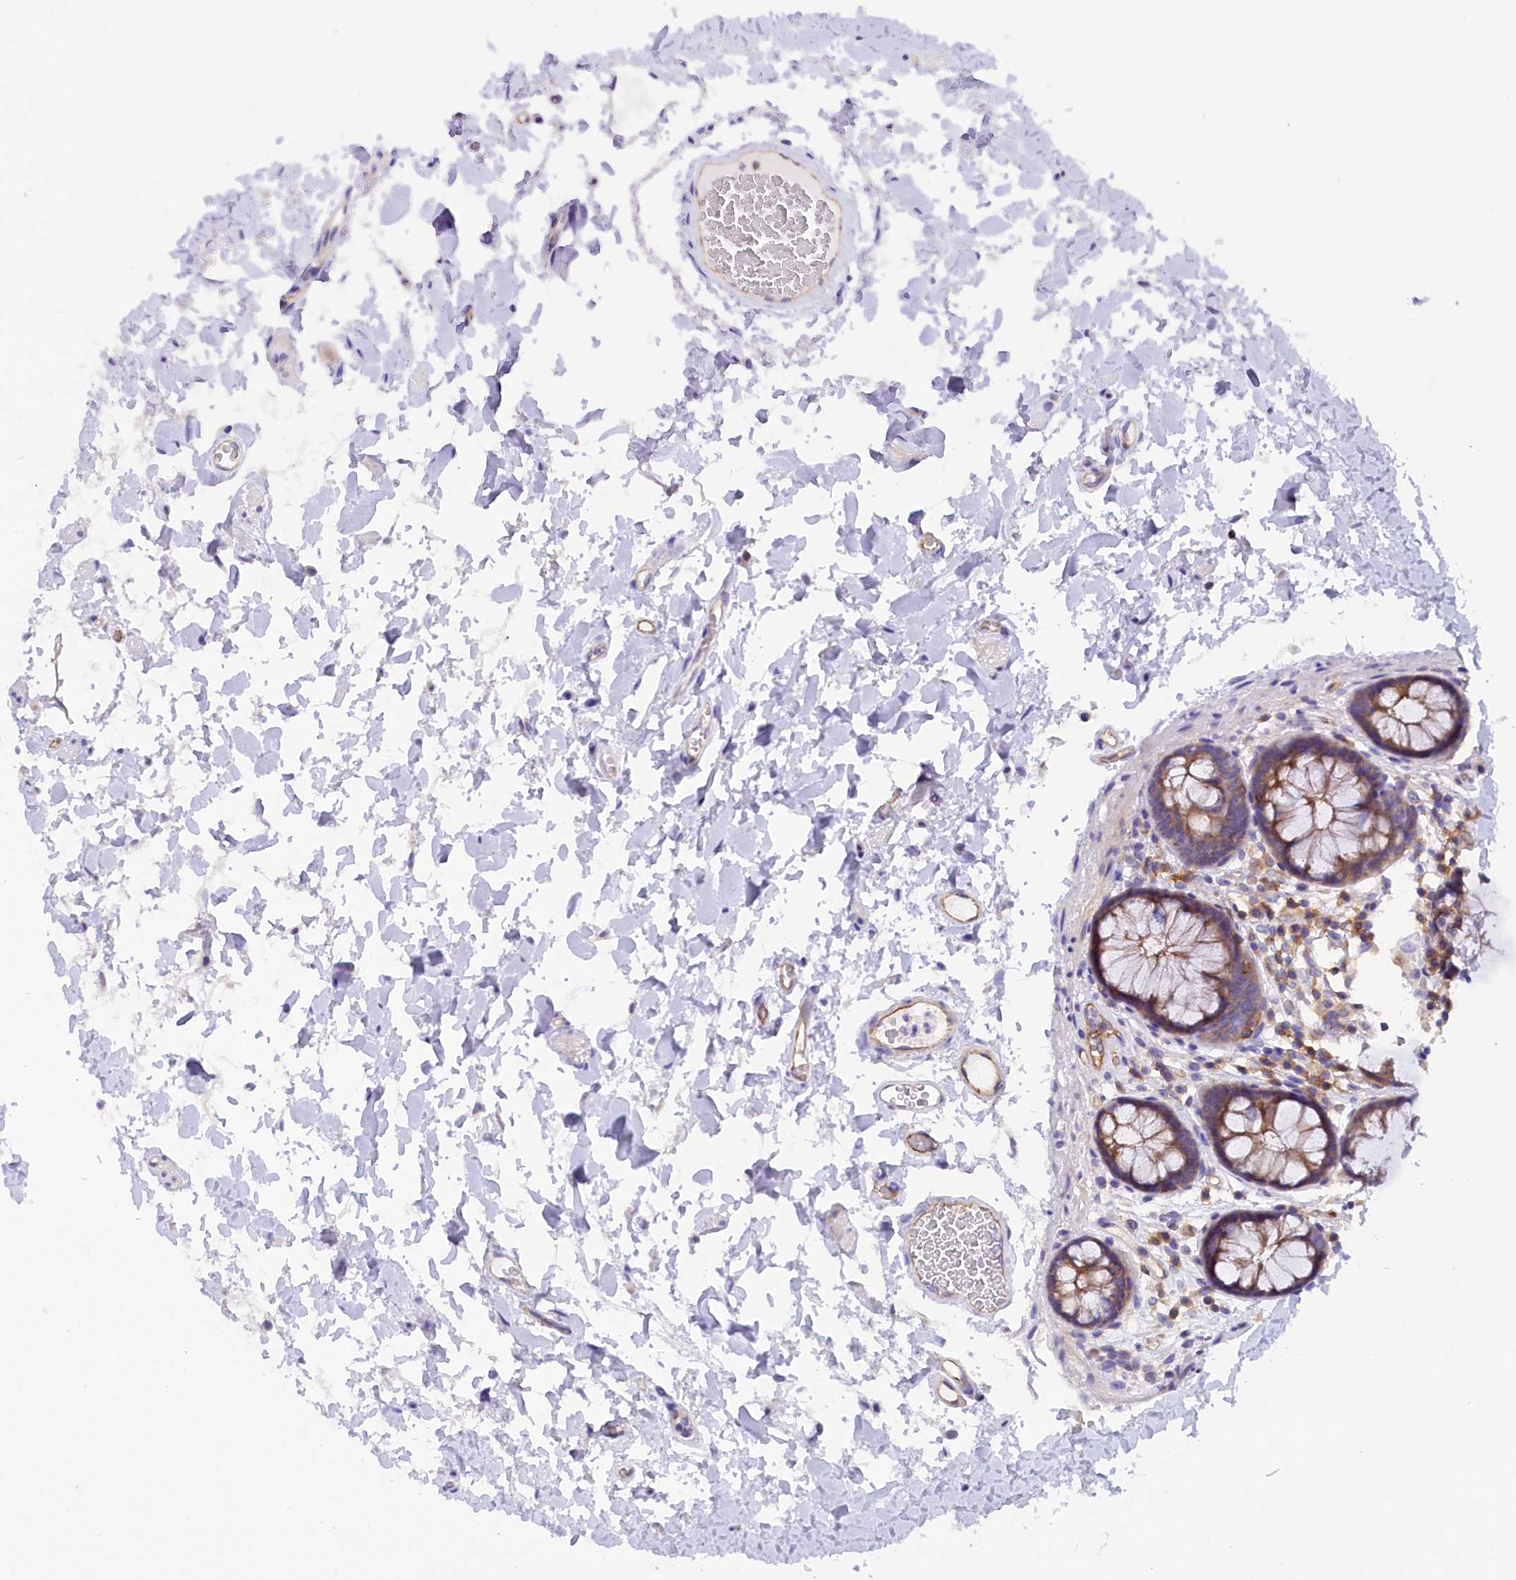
{"staining": {"intensity": "weak", "quantity": "25%-75%", "location": "cytoplasmic/membranous"}, "tissue": "colon", "cell_type": "Endothelial cells", "image_type": "normal", "snomed": [{"axis": "morphology", "description": "Normal tissue, NOS"}, {"axis": "topography", "description": "Colon"}], "caption": "IHC photomicrograph of unremarkable colon: colon stained using IHC shows low levels of weak protein expression localized specifically in the cytoplasmic/membranous of endothelial cells, appearing as a cytoplasmic/membranous brown color.", "gene": "FAM193A", "patient": {"sex": "male", "age": 84}}